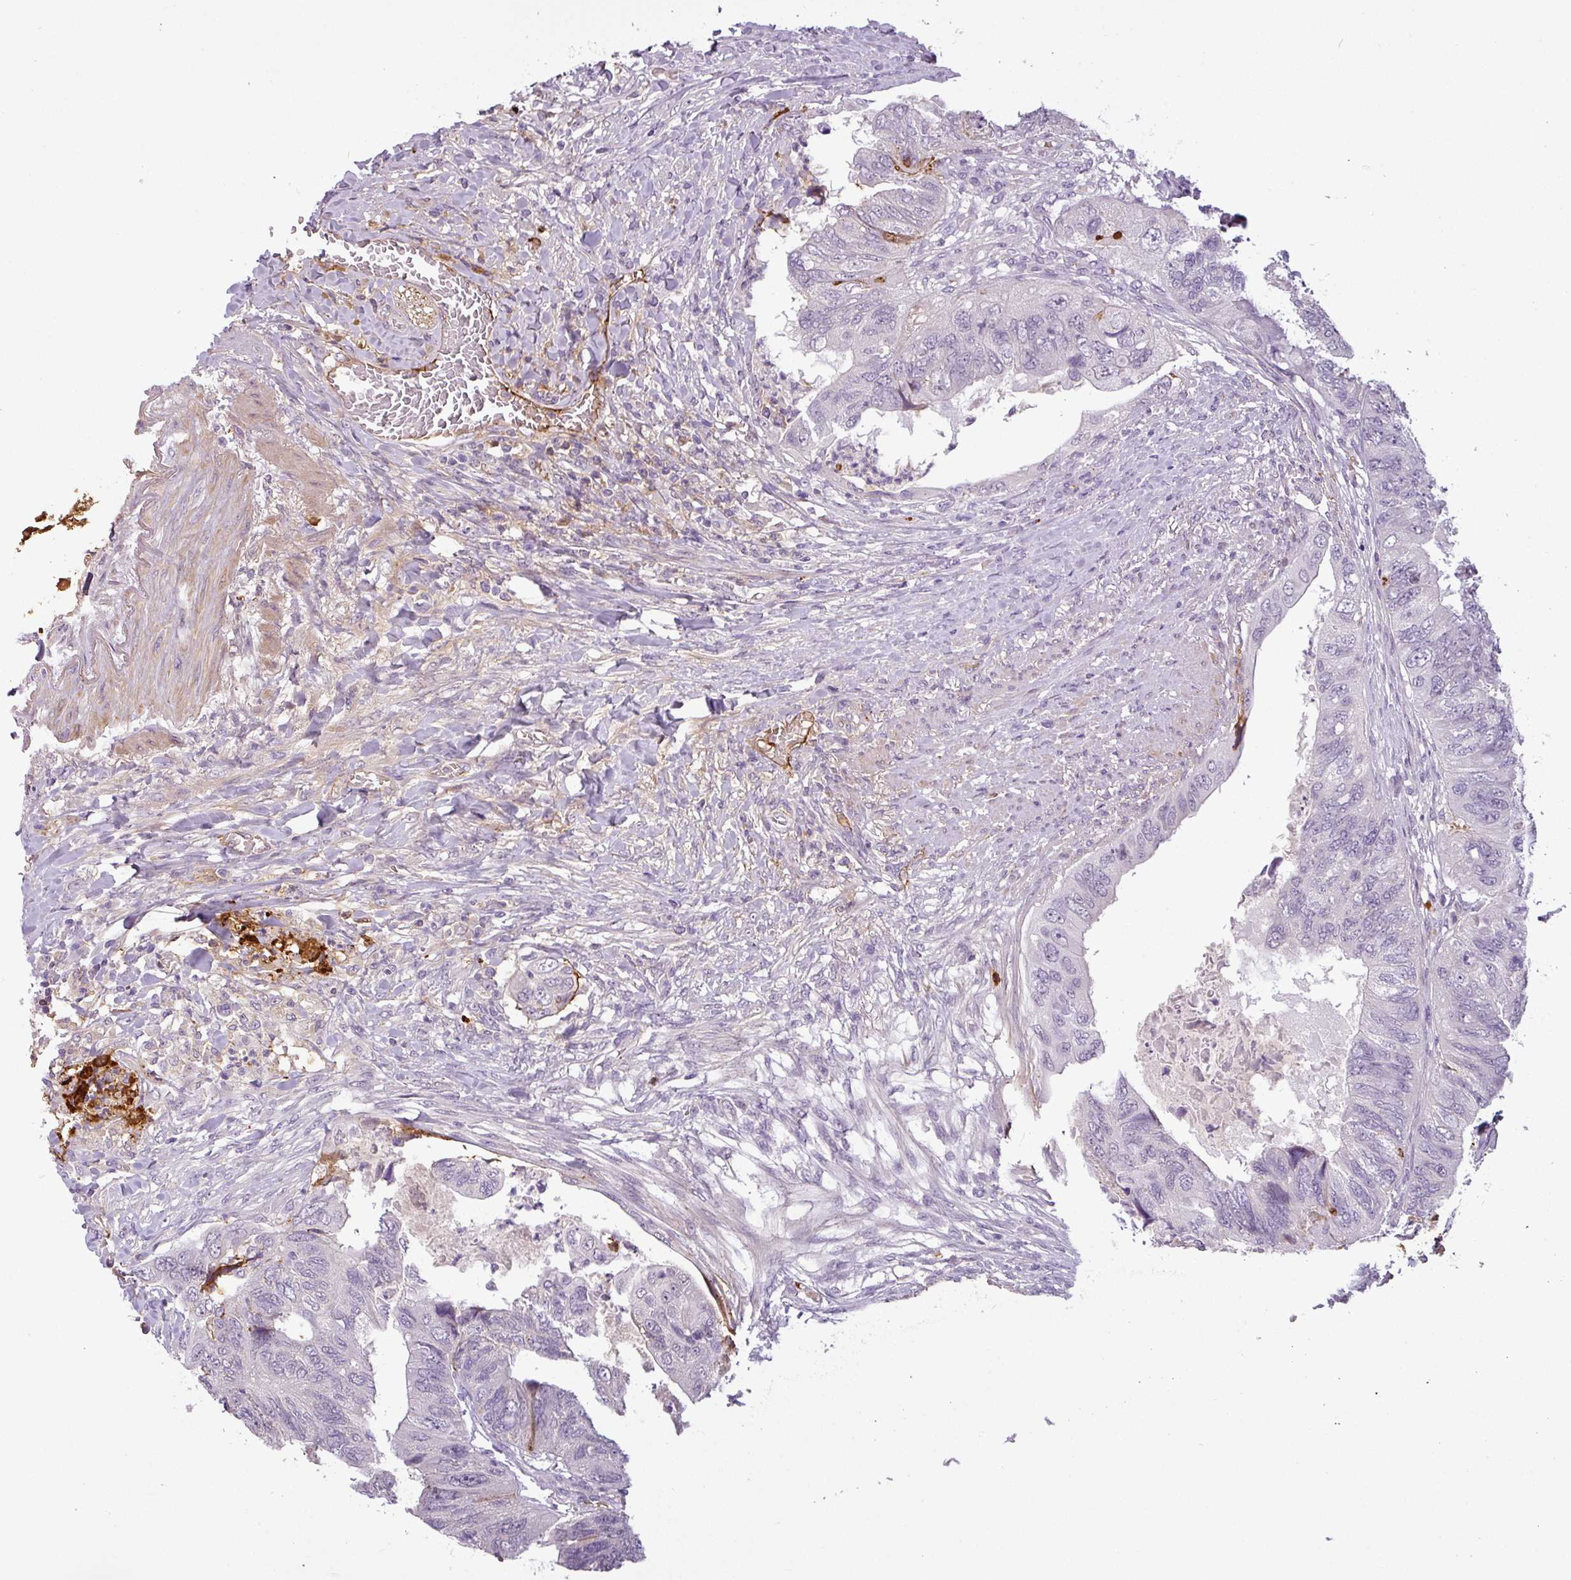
{"staining": {"intensity": "negative", "quantity": "none", "location": "none"}, "tissue": "colorectal cancer", "cell_type": "Tumor cells", "image_type": "cancer", "snomed": [{"axis": "morphology", "description": "Adenocarcinoma, NOS"}, {"axis": "topography", "description": "Rectum"}], "caption": "Protein analysis of adenocarcinoma (colorectal) exhibits no significant positivity in tumor cells.", "gene": "APOC1", "patient": {"sex": "male", "age": 63}}